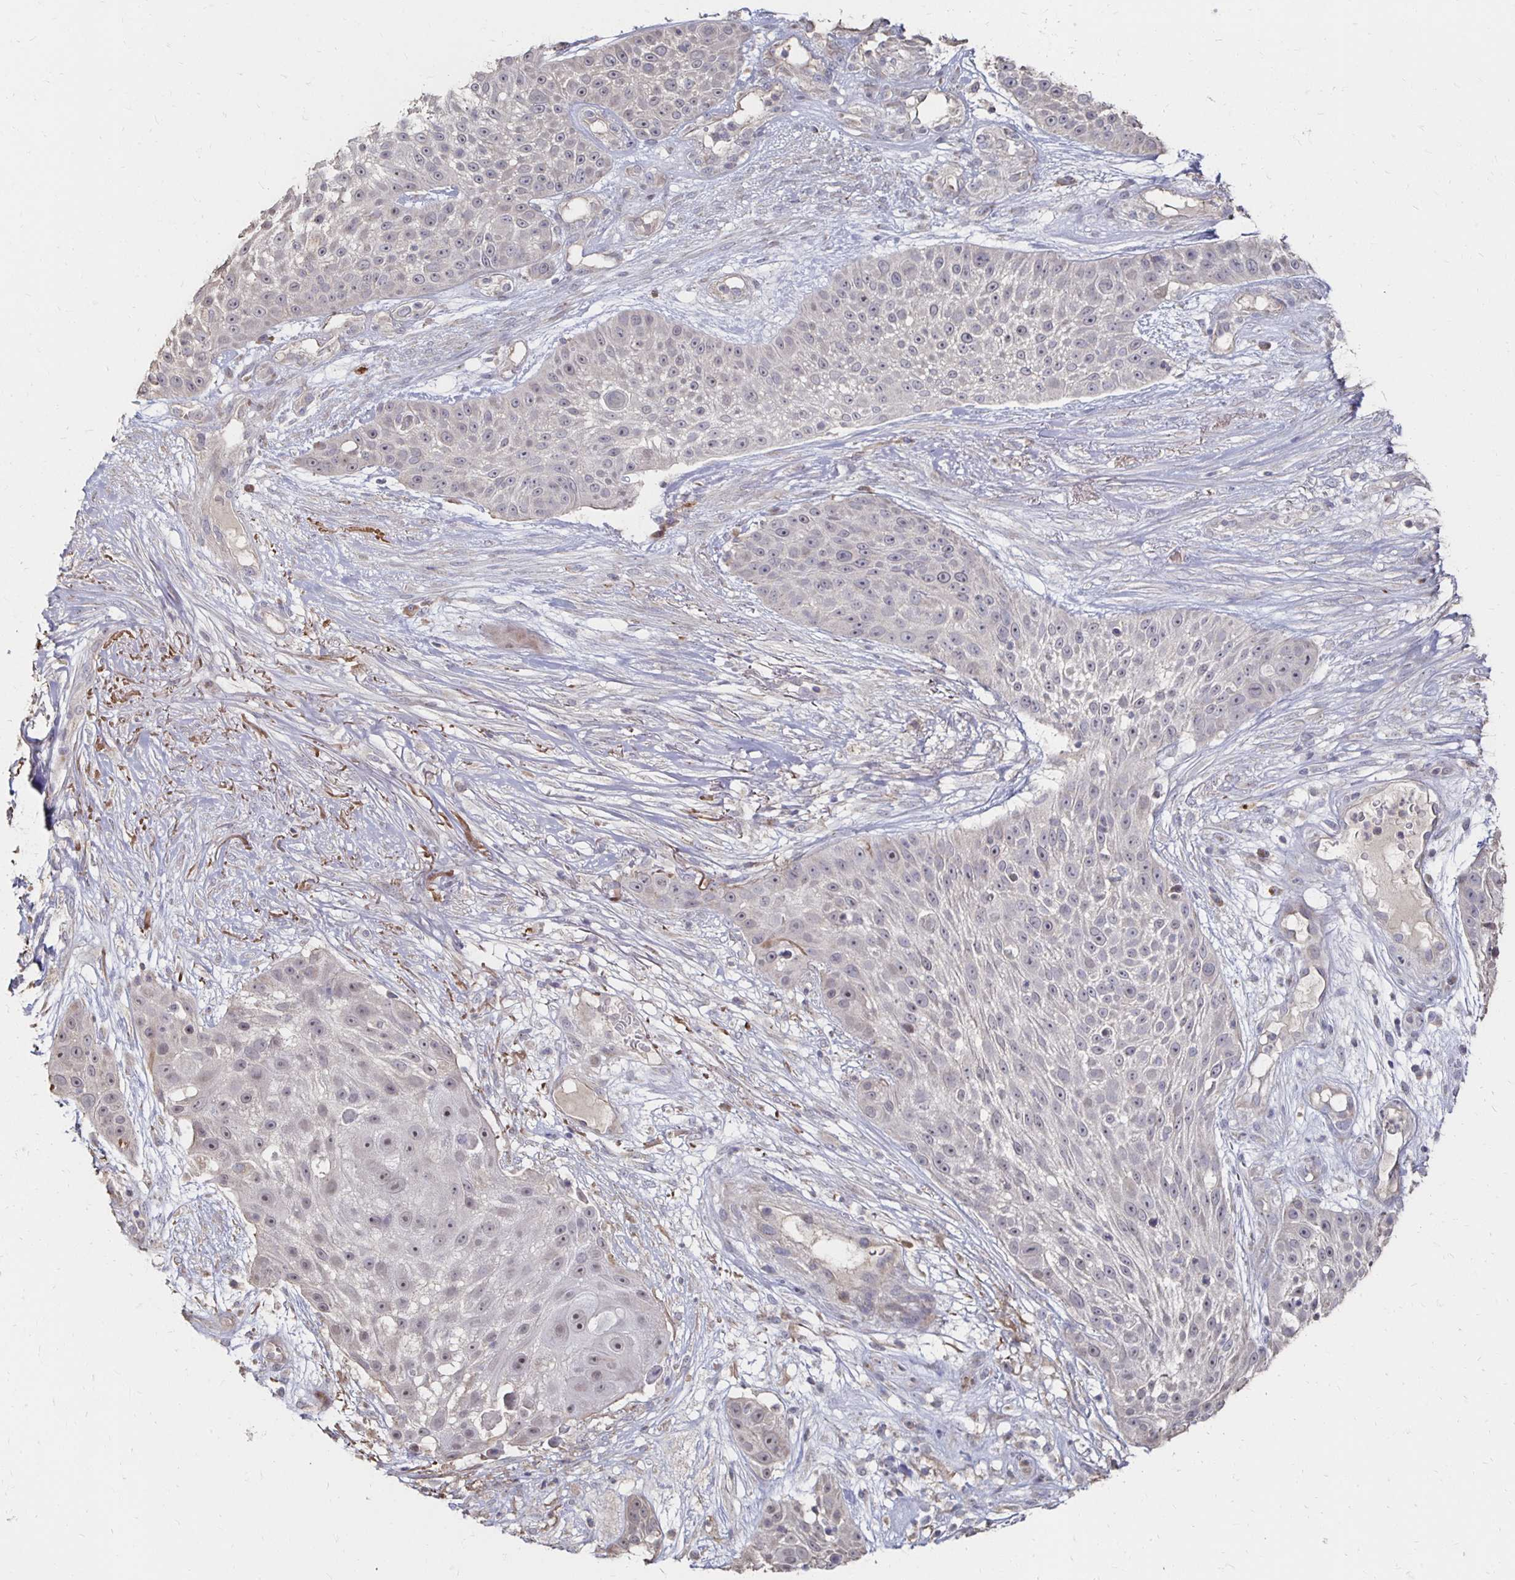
{"staining": {"intensity": "weak", "quantity": "25%-75%", "location": "nuclear"}, "tissue": "skin cancer", "cell_type": "Tumor cells", "image_type": "cancer", "snomed": [{"axis": "morphology", "description": "Squamous cell carcinoma, NOS"}, {"axis": "topography", "description": "Skin"}], "caption": "An immunohistochemistry image of neoplastic tissue is shown. Protein staining in brown highlights weak nuclear positivity in skin cancer within tumor cells.", "gene": "ZNF727", "patient": {"sex": "female", "age": 86}}